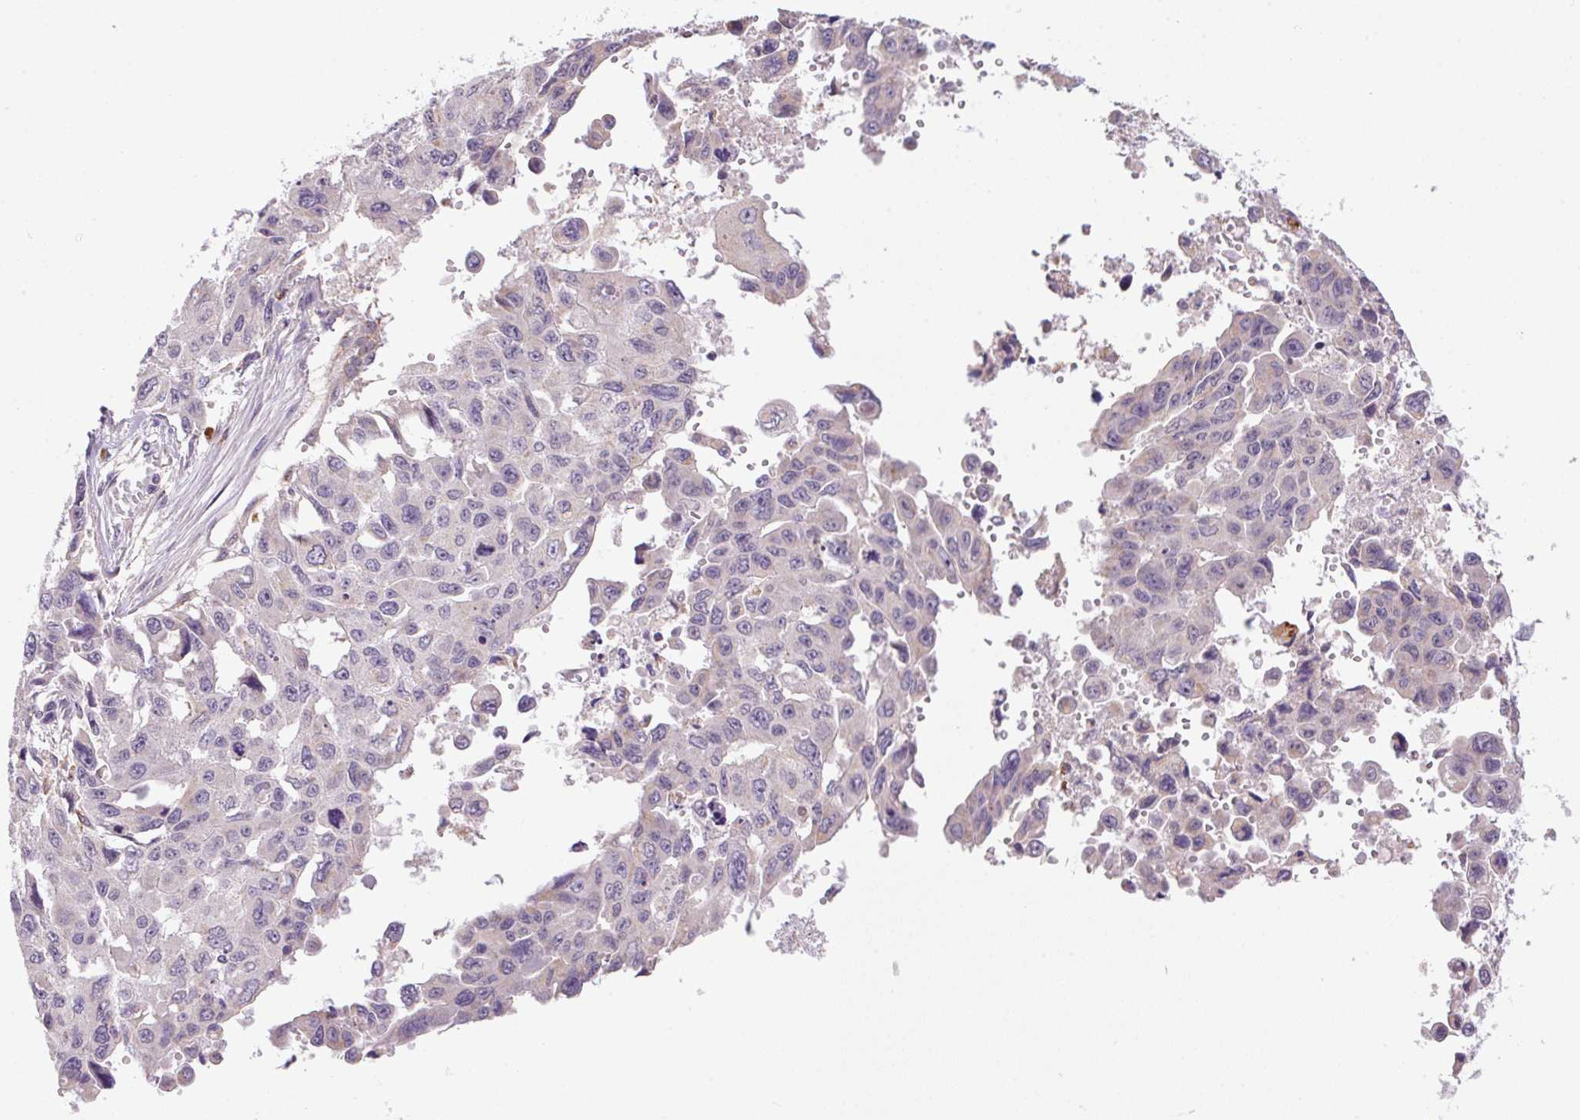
{"staining": {"intensity": "negative", "quantity": "none", "location": "none"}, "tissue": "lung cancer", "cell_type": "Tumor cells", "image_type": "cancer", "snomed": [{"axis": "morphology", "description": "Adenocarcinoma, NOS"}, {"axis": "topography", "description": "Lung"}], "caption": "Lung cancer was stained to show a protein in brown. There is no significant expression in tumor cells. Nuclei are stained in blue.", "gene": "ADH5", "patient": {"sex": "male", "age": 64}}